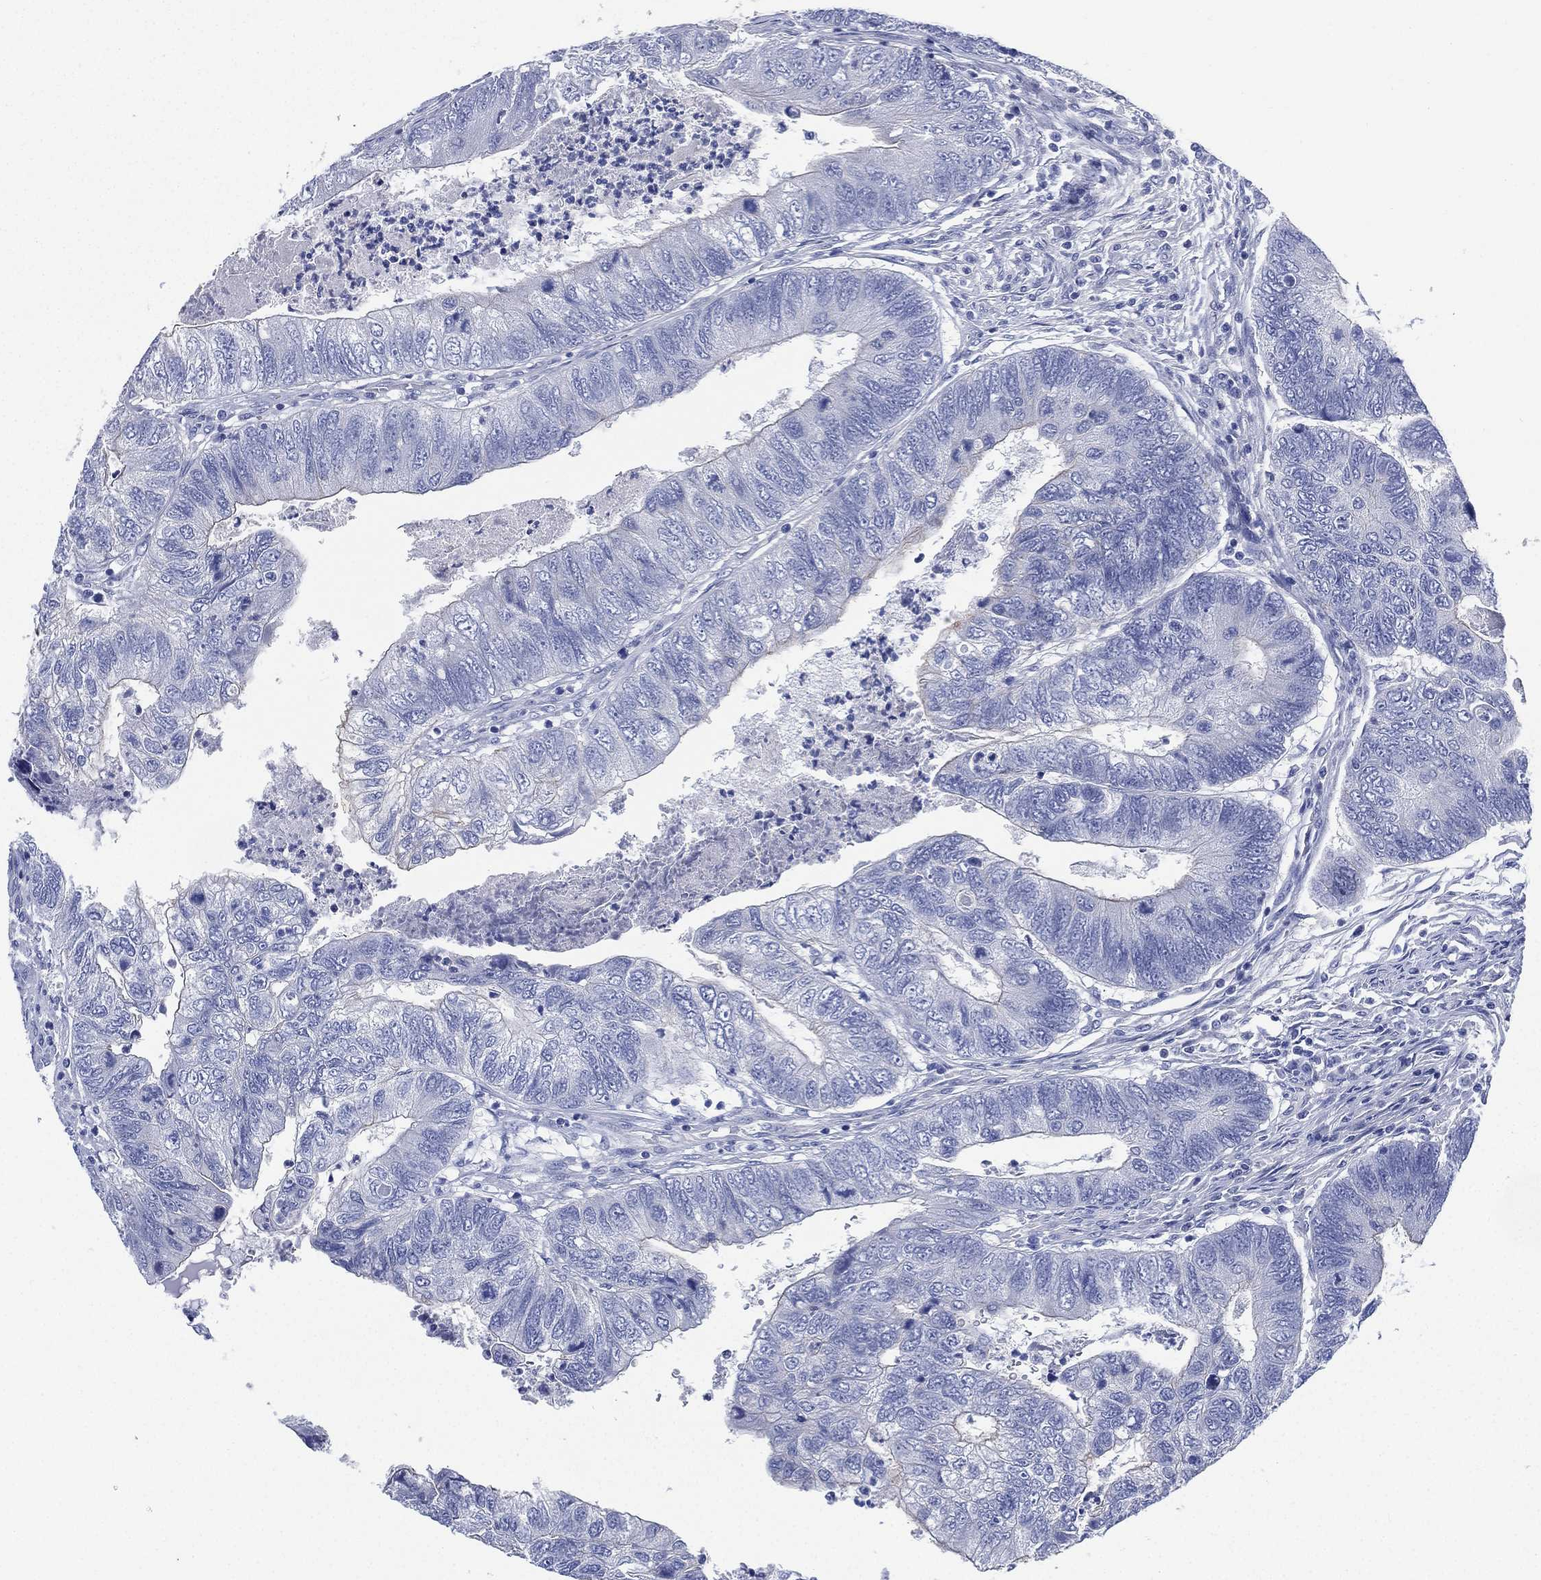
{"staining": {"intensity": "negative", "quantity": "none", "location": "none"}, "tissue": "colorectal cancer", "cell_type": "Tumor cells", "image_type": "cancer", "snomed": [{"axis": "morphology", "description": "Adenocarcinoma, NOS"}, {"axis": "topography", "description": "Colon"}], "caption": "A high-resolution micrograph shows immunohistochemistry staining of colorectal adenocarcinoma, which reveals no significant staining in tumor cells. The staining is performed using DAB brown chromogen with nuclei counter-stained in using hematoxylin.", "gene": "CCDC70", "patient": {"sex": "female", "age": 67}}